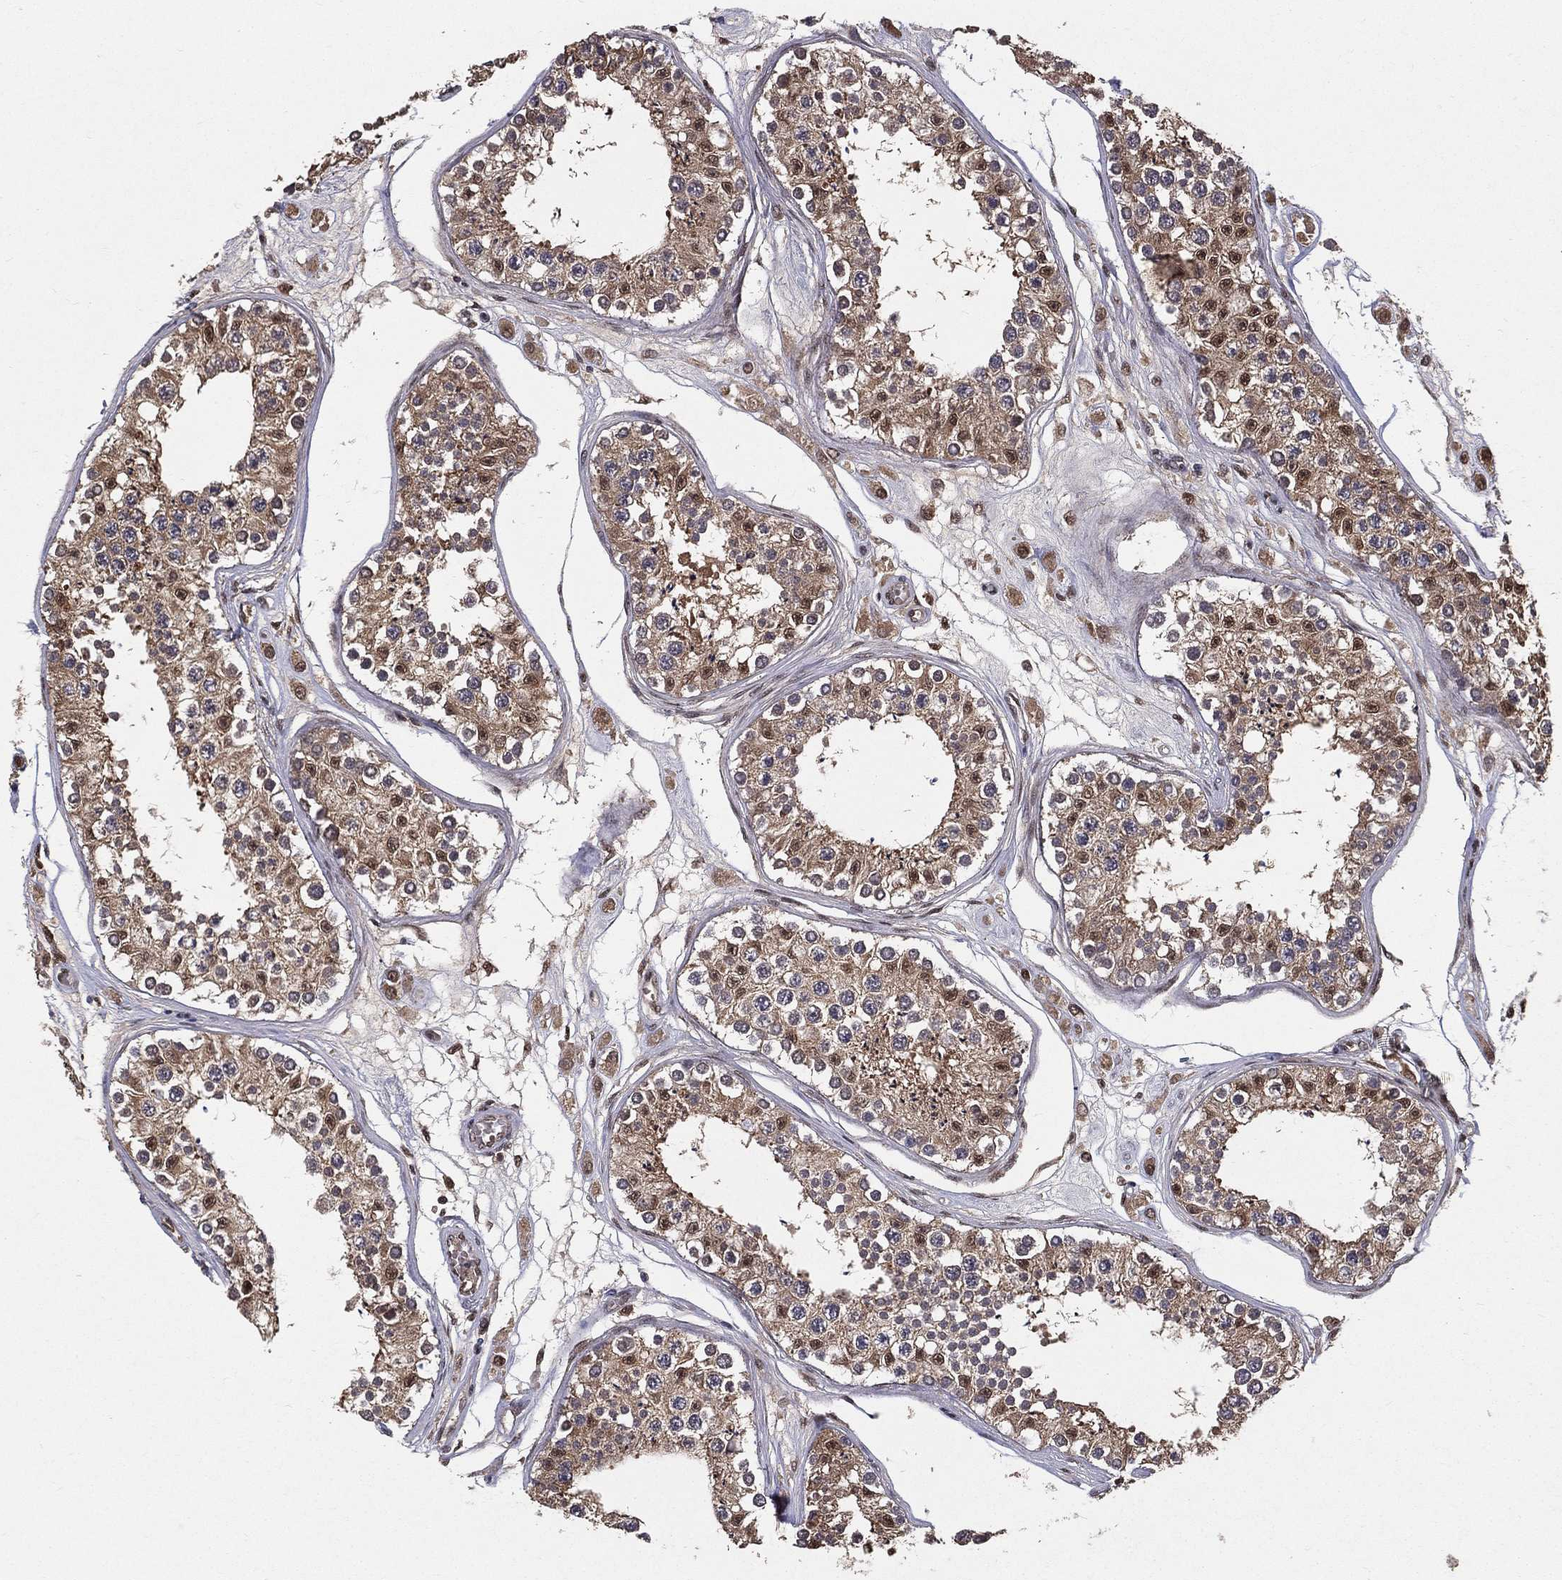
{"staining": {"intensity": "strong", "quantity": "25%-75%", "location": "cytoplasmic/membranous,nuclear"}, "tissue": "testis", "cell_type": "Cells in seminiferous ducts", "image_type": "normal", "snomed": [{"axis": "morphology", "description": "Normal tissue, NOS"}, {"axis": "topography", "description": "Testis"}], "caption": "Strong cytoplasmic/membranous,nuclear expression is identified in about 25%-75% of cells in seminiferous ducts in normal testis.", "gene": "CARM1", "patient": {"sex": "male", "age": 25}}